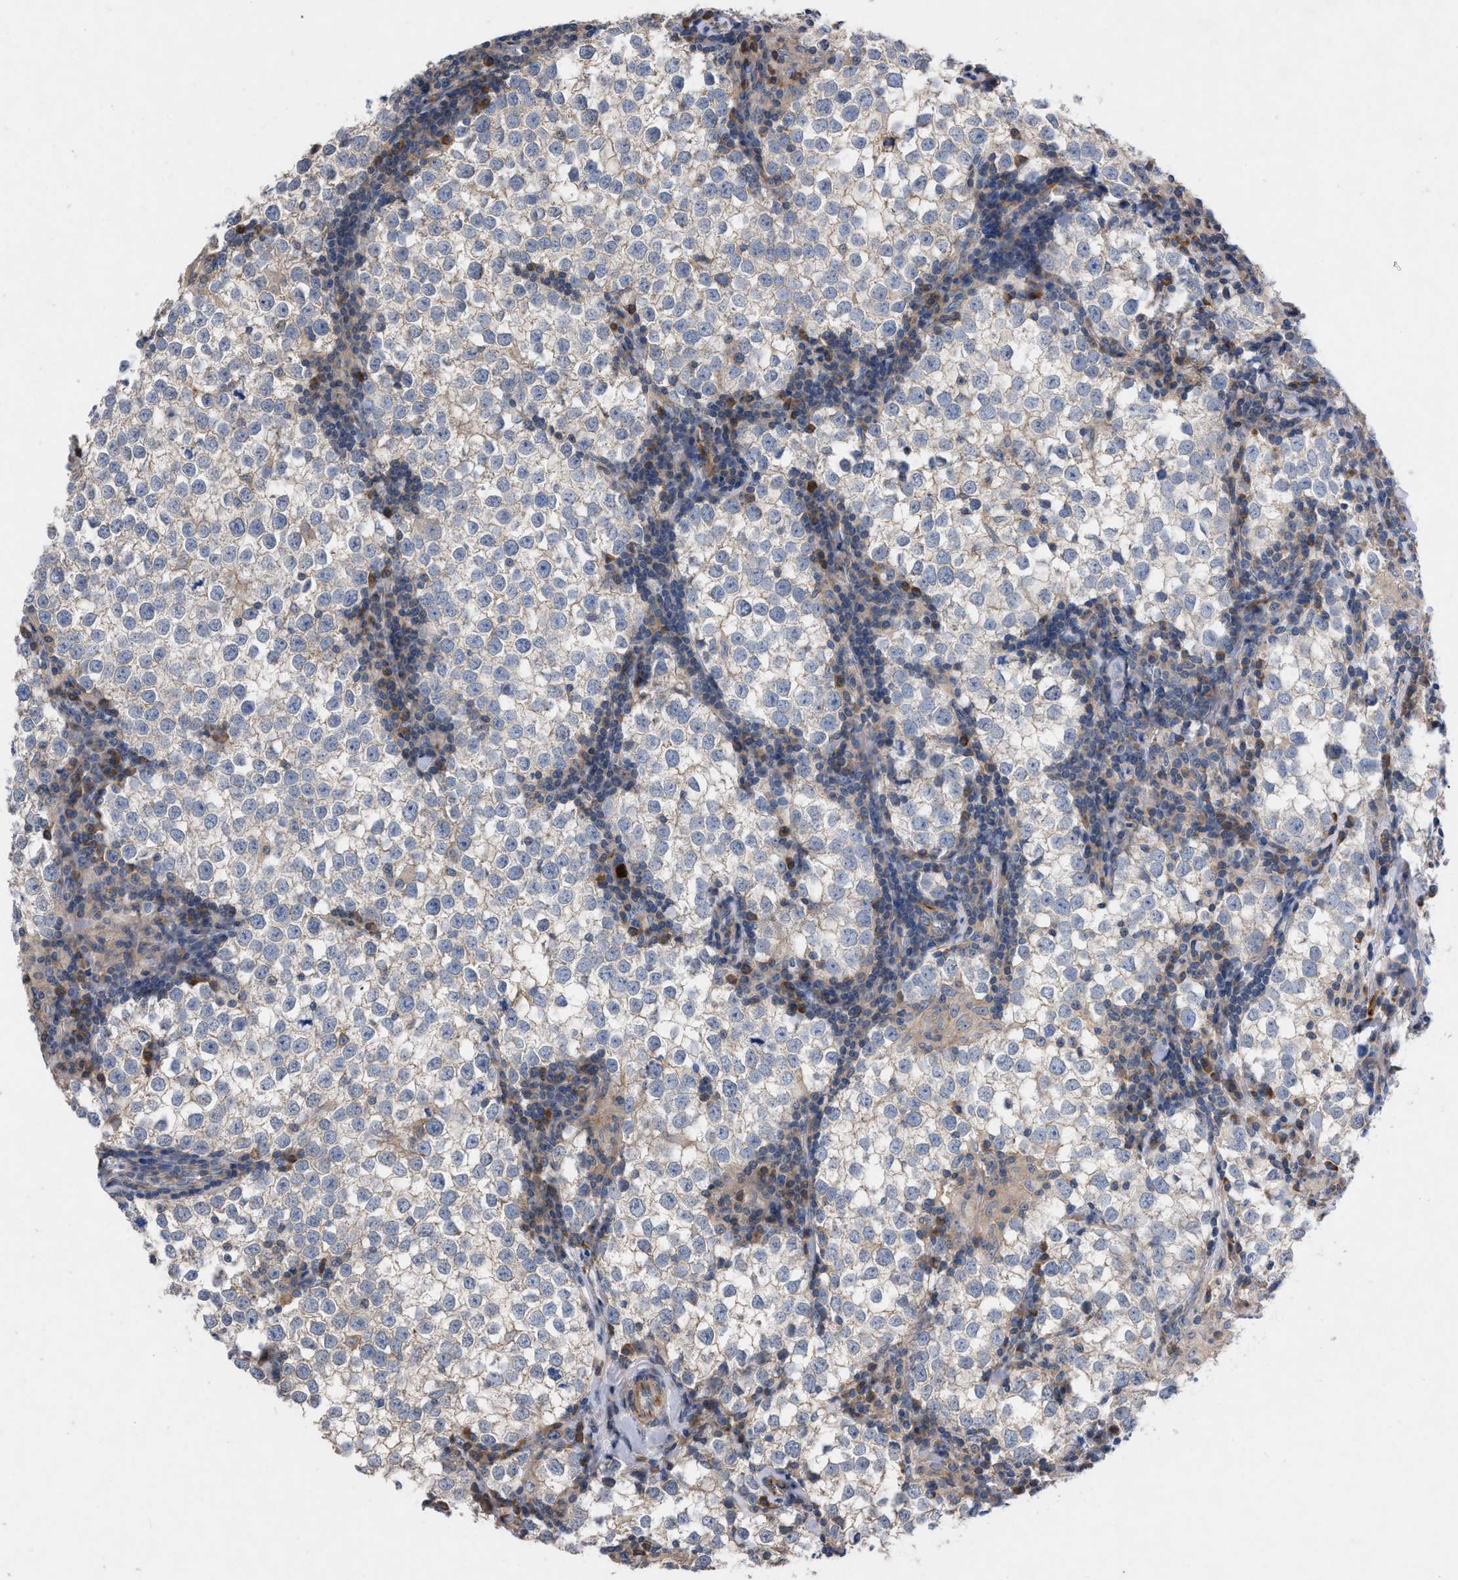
{"staining": {"intensity": "weak", "quantity": "25%-75%", "location": "cytoplasmic/membranous"}, "tissue": "testis cancer", "cell_type": "Tumor cells", "image_type": "cancer", "snomed": [{"axis": "morphology", "description": "Seminoma, NOS"}, {"axis": "morphology", "description": "Carcinoma, Embryonal, NOS"}, {"axis": "topography", "description": "Testis"}], "caption": "Approximately 25%-75% of tumor cells in testis cancer exhibit weak cytoplasmic/membranous protein expression as visualized by brown immunohistochemical staining.", "gene": "TMEM131", "patient": {"sex": "male", "age": 36}}